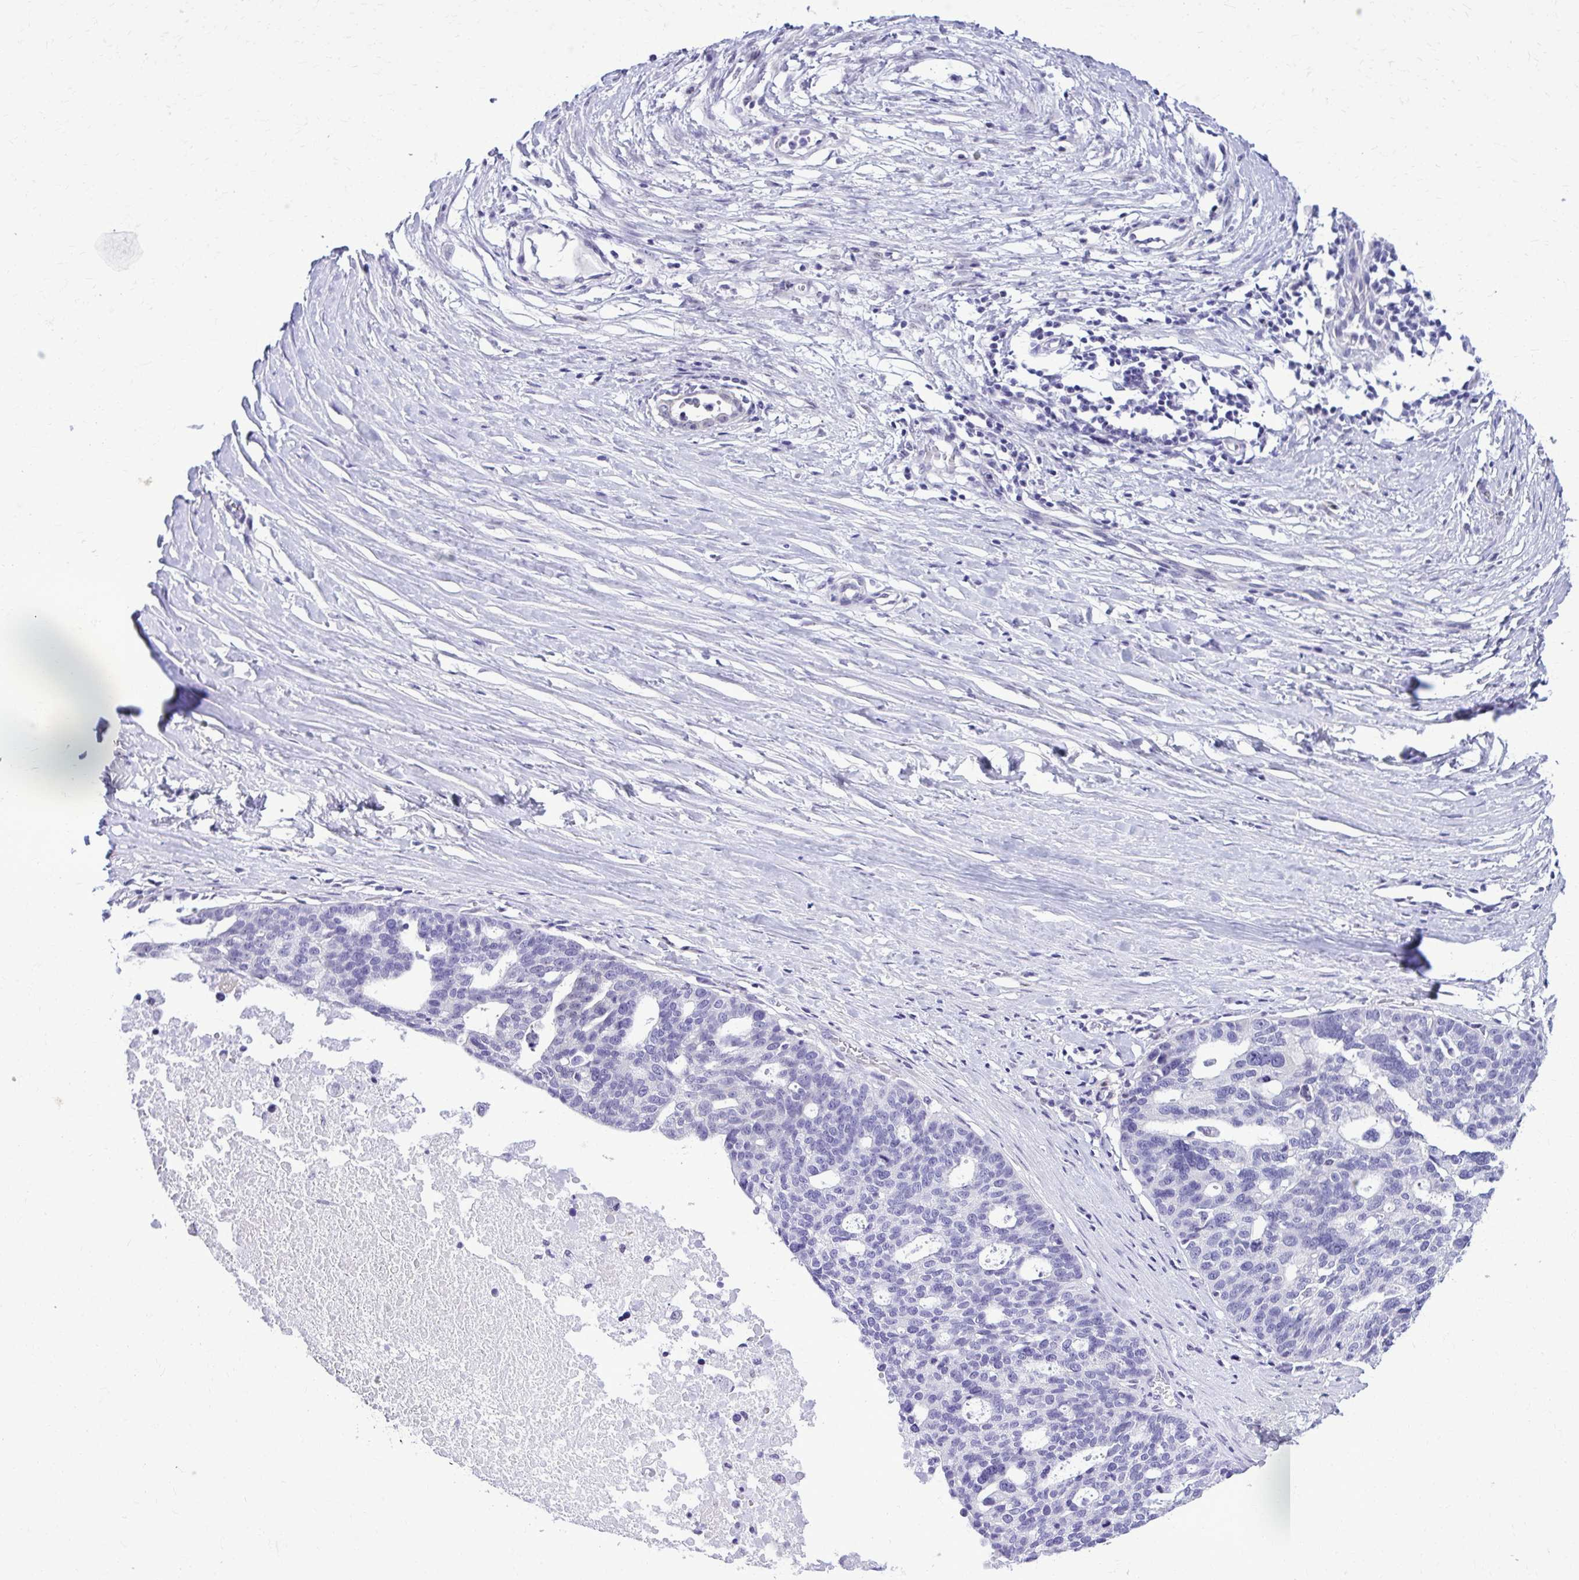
{"staining": {"intensity": "negative", "quantity": "none", "location": "none"}, "tissue": "ovarian cancer", "cell_type": "Tumor cells", "image_type": "cancer", "snomed": [{"axis": "morphology", "description": "Cystadenocarcinoma, serous, NOS"}, {"axis": "topography", "description": "Ovary"}], "caption": "This is an immunohistochemistry histopathology image of human serous cystadenocarcinoma (ovarian). There is no staining in tumor cells.", "gene": "RASL11B", "patient": {"sex": "female", "age": 59}}